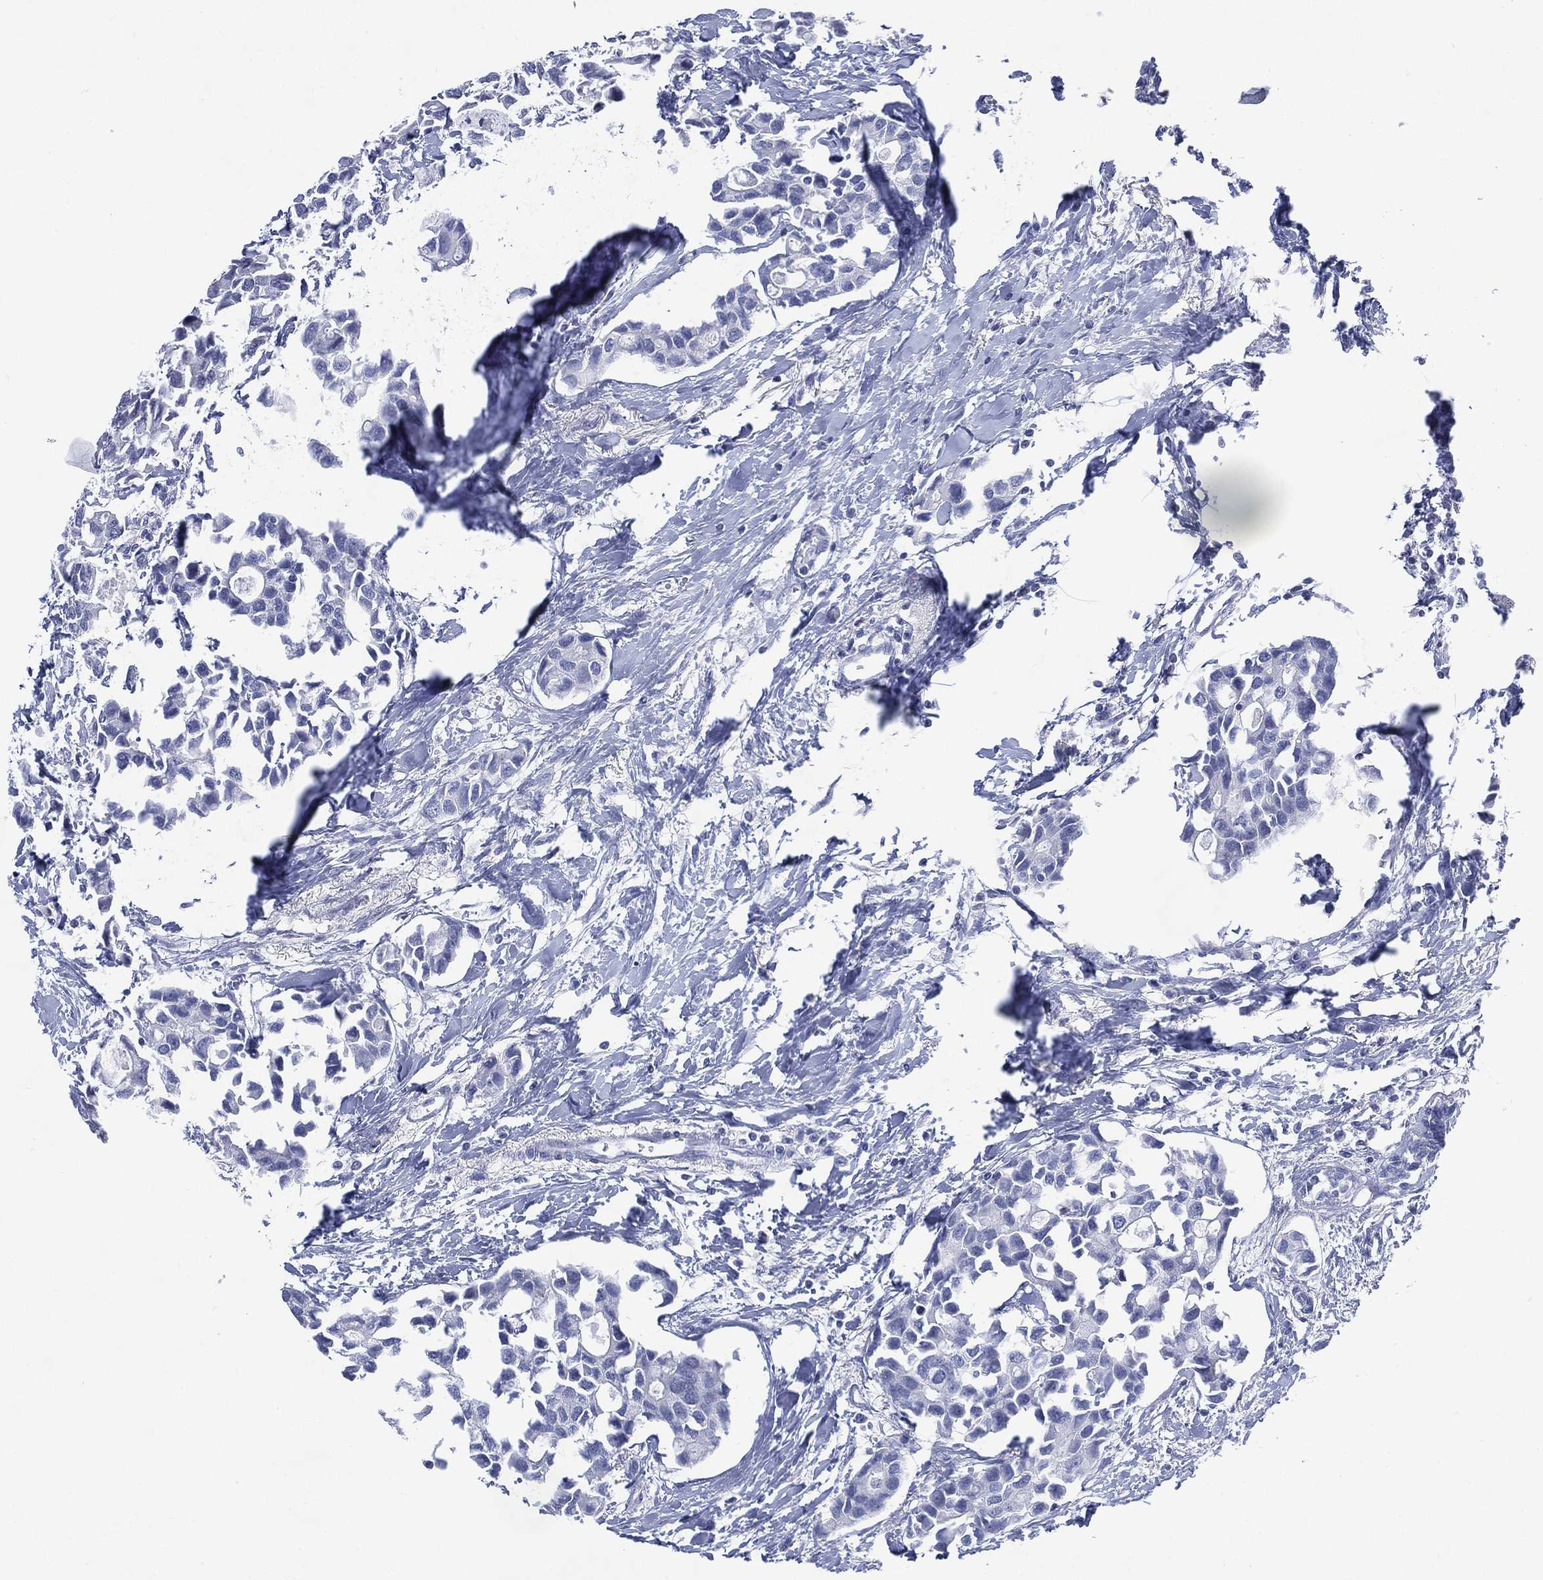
{"staining": {"intensity": "negative", "quantity": "none", "location": "none"}, "tissue": "breast cancer", "cell_type": "Tumor cells", "image_type": "cancer", "snomed": [{"axis": "morphology", "description": "Duct carcinoma"}, {"axis": "topography", "description": "Breast"}], "caption": "Photomicrograph shows no significant protein staining in tumor cells of breast invasive ductal carcinoma.", "gene": "TMEM247", "patient": {"sex": "female", "age": 83}}